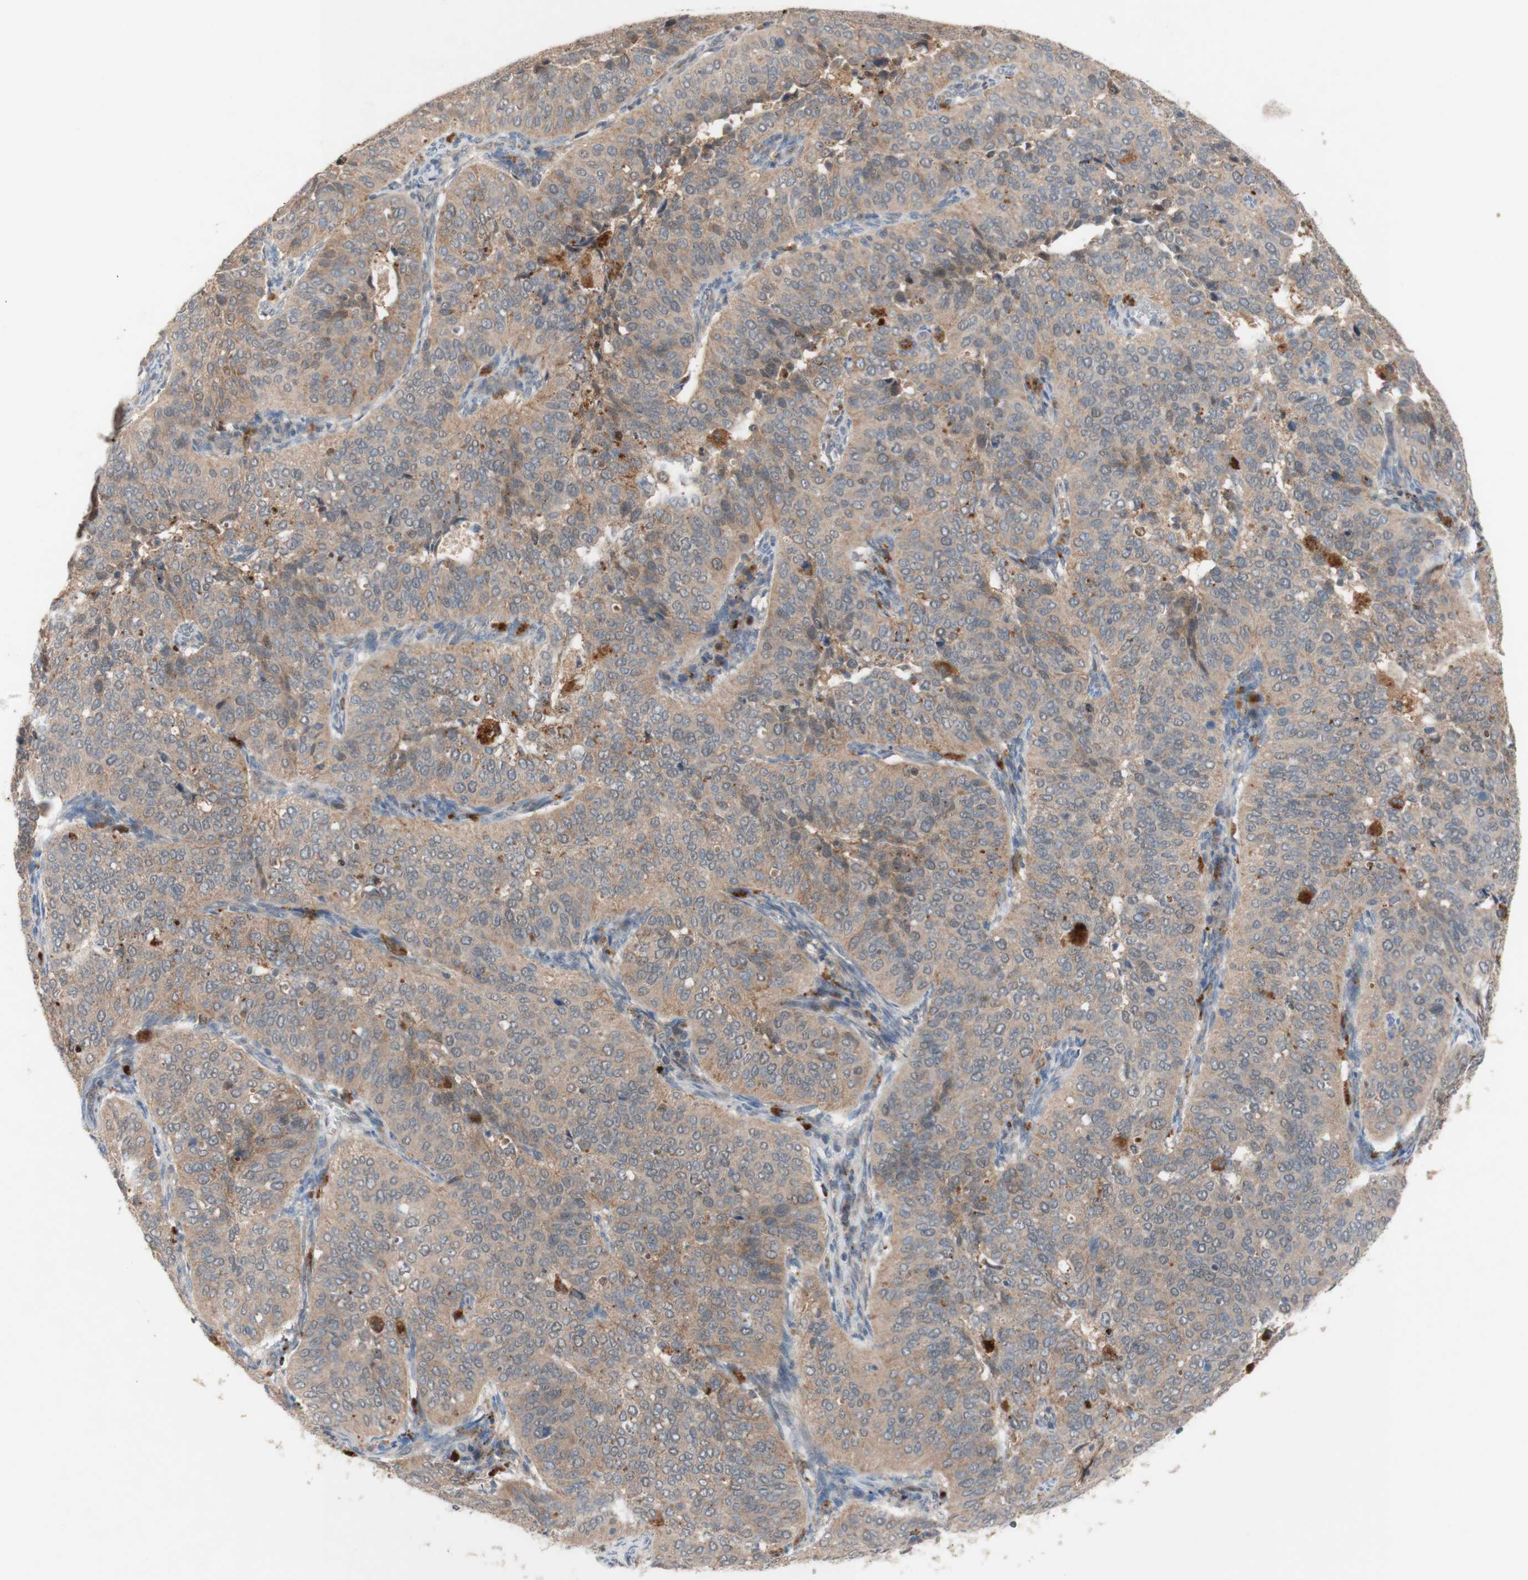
{"staining": {"intensity": "moderate", "quantity": ">75%", "location": "cytoplasmic/membranous"}, "tissue": "cervical cancer", "cell_type": "Tumor cells", "image_type": "cancer", "snomed": [{"axis": "morphology", "description": "Normal tissue, NOS"}, {"axis": "morphology", "description": "Squamous cell carcinoma, NOS"}, {"axis": "topography", "description": "Cervix"}], "caption": "Cervical cancer (squamous cell carcinoma) stained with DAB immunohistochemistry displays medium levels of moderate cytoplasmic/membranous expression in approximately >75% of tumor cells.", "gene": "PEX2", "patient": {"sex": "female", "age": 39}}